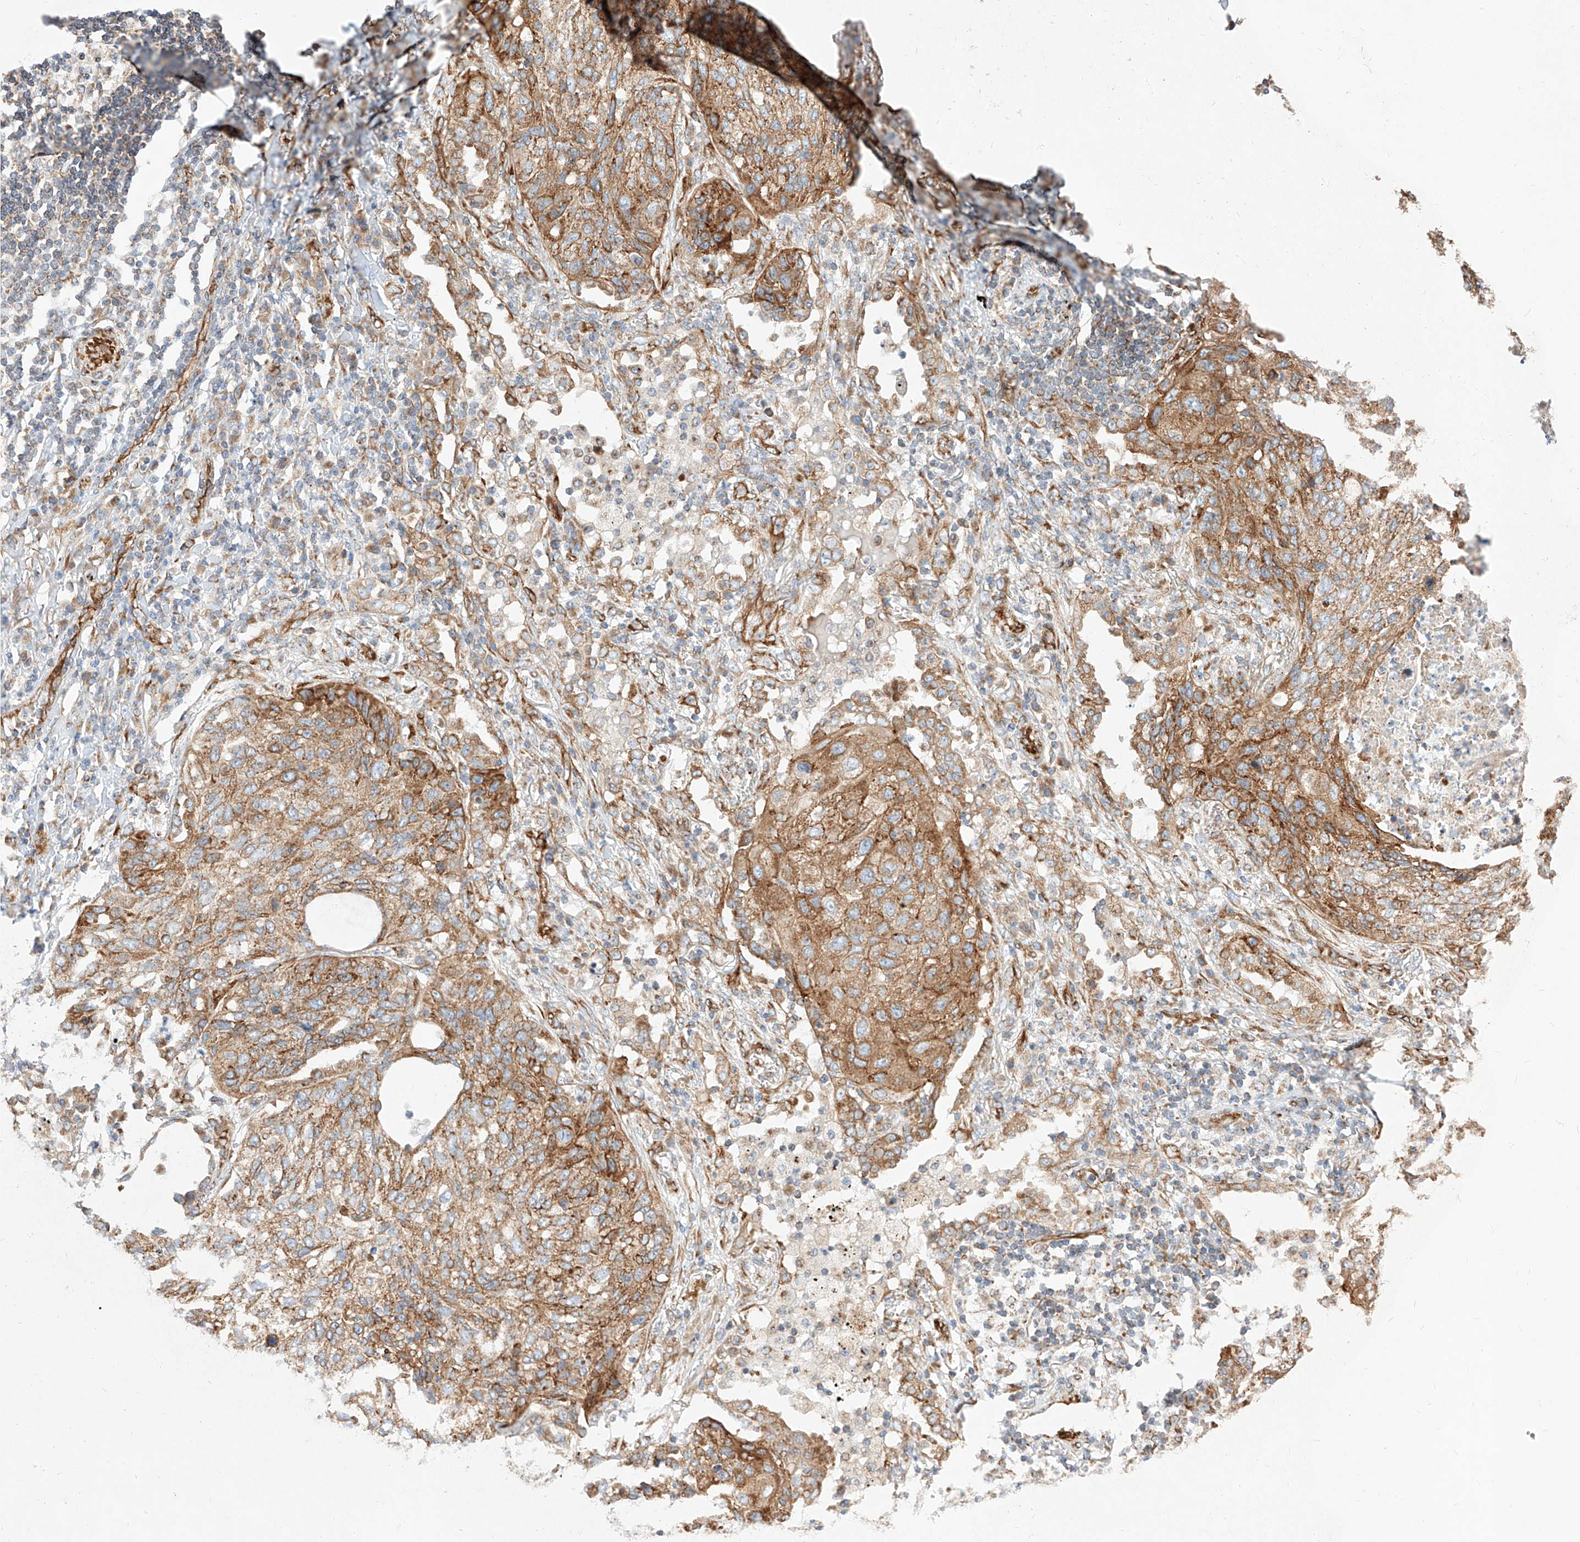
{"staining": {"intensity": "moderate", "quantity": ">75%", "location": "cytoplasmic/membranous"}, "tissue": "lung cancer", "cell_type": "Tumor cells", "image_type": "cancer", "snomed": [{"axis": "morphology", "description": "Squamous cell carcinoma, NOS"}, {"axis": "topography", "description": "Lung"}], "caption": "Immunohistochemistry (IHC) staining of lung cancer, which reveals medium levels of moderate cytoplasmic/membranous staining in about >75% of tumor cells indicating moderate cytoplasmic/membranous protein staining. The staining was performed using DAB (brown) for protein detection and nuclei were counterstained in hematoxylin (blue).", "gene": "CSGALNACT2", "patient": {"sex": "female", "age": 63}}